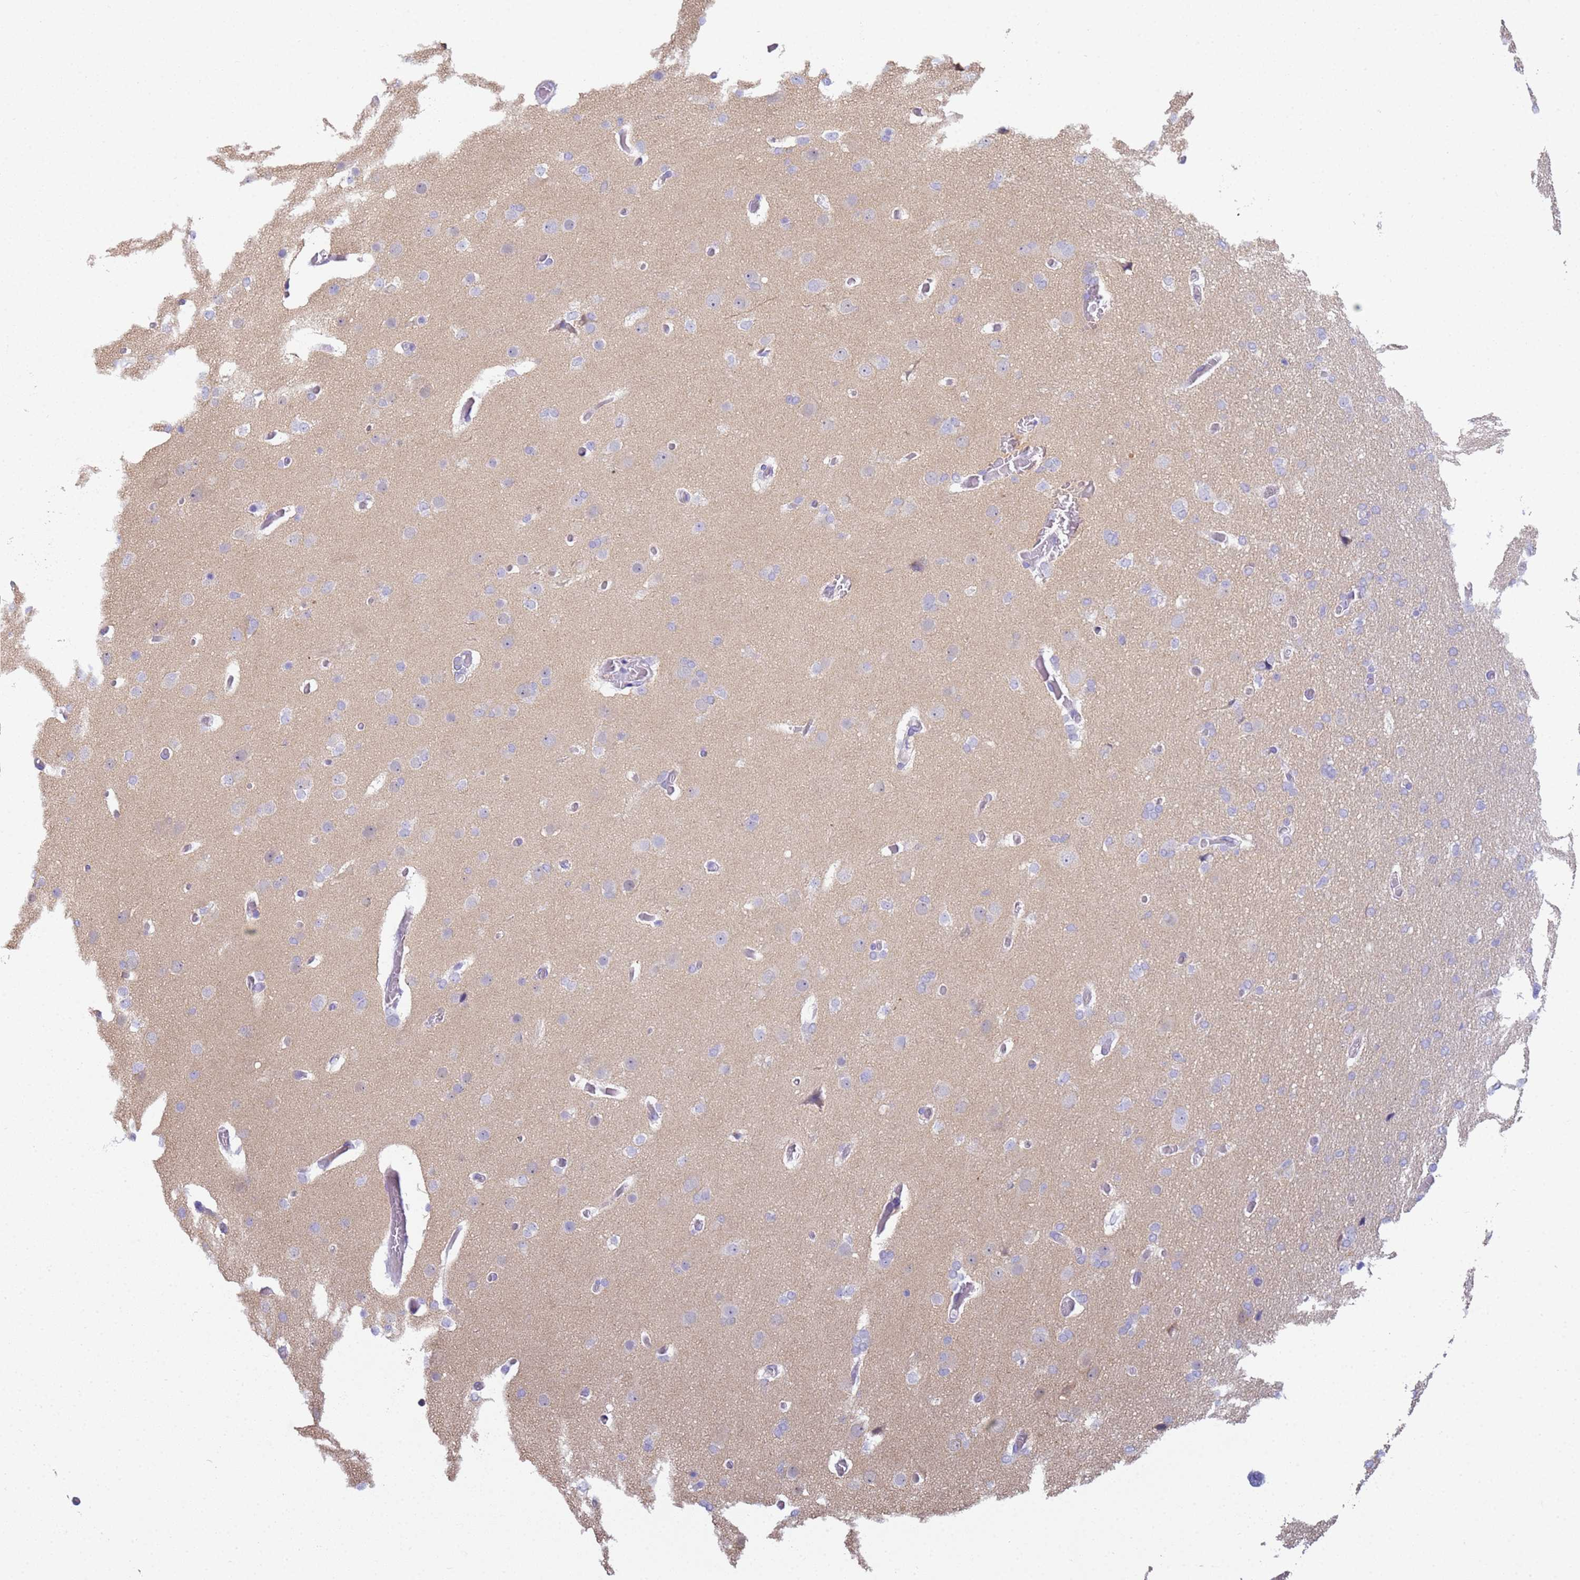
{"staining": {"intensity": "negative", "quantity": "none", "location": "none"}, "tissue": "glioma", "cell_type": "Tumor cells", "image_type": "cancer", "snomed": [{"axis": "morphology", "description": "Glioma, malignant, High grade"}, {"axis": "topography", "description": "Cerebral cortex"}], "caption": "This is an IHC image of human malignant glioma (high-grade). There is no expression in tumor cells.", "gene": "CR1", "patient": {"sex": "female", "age": 36}}